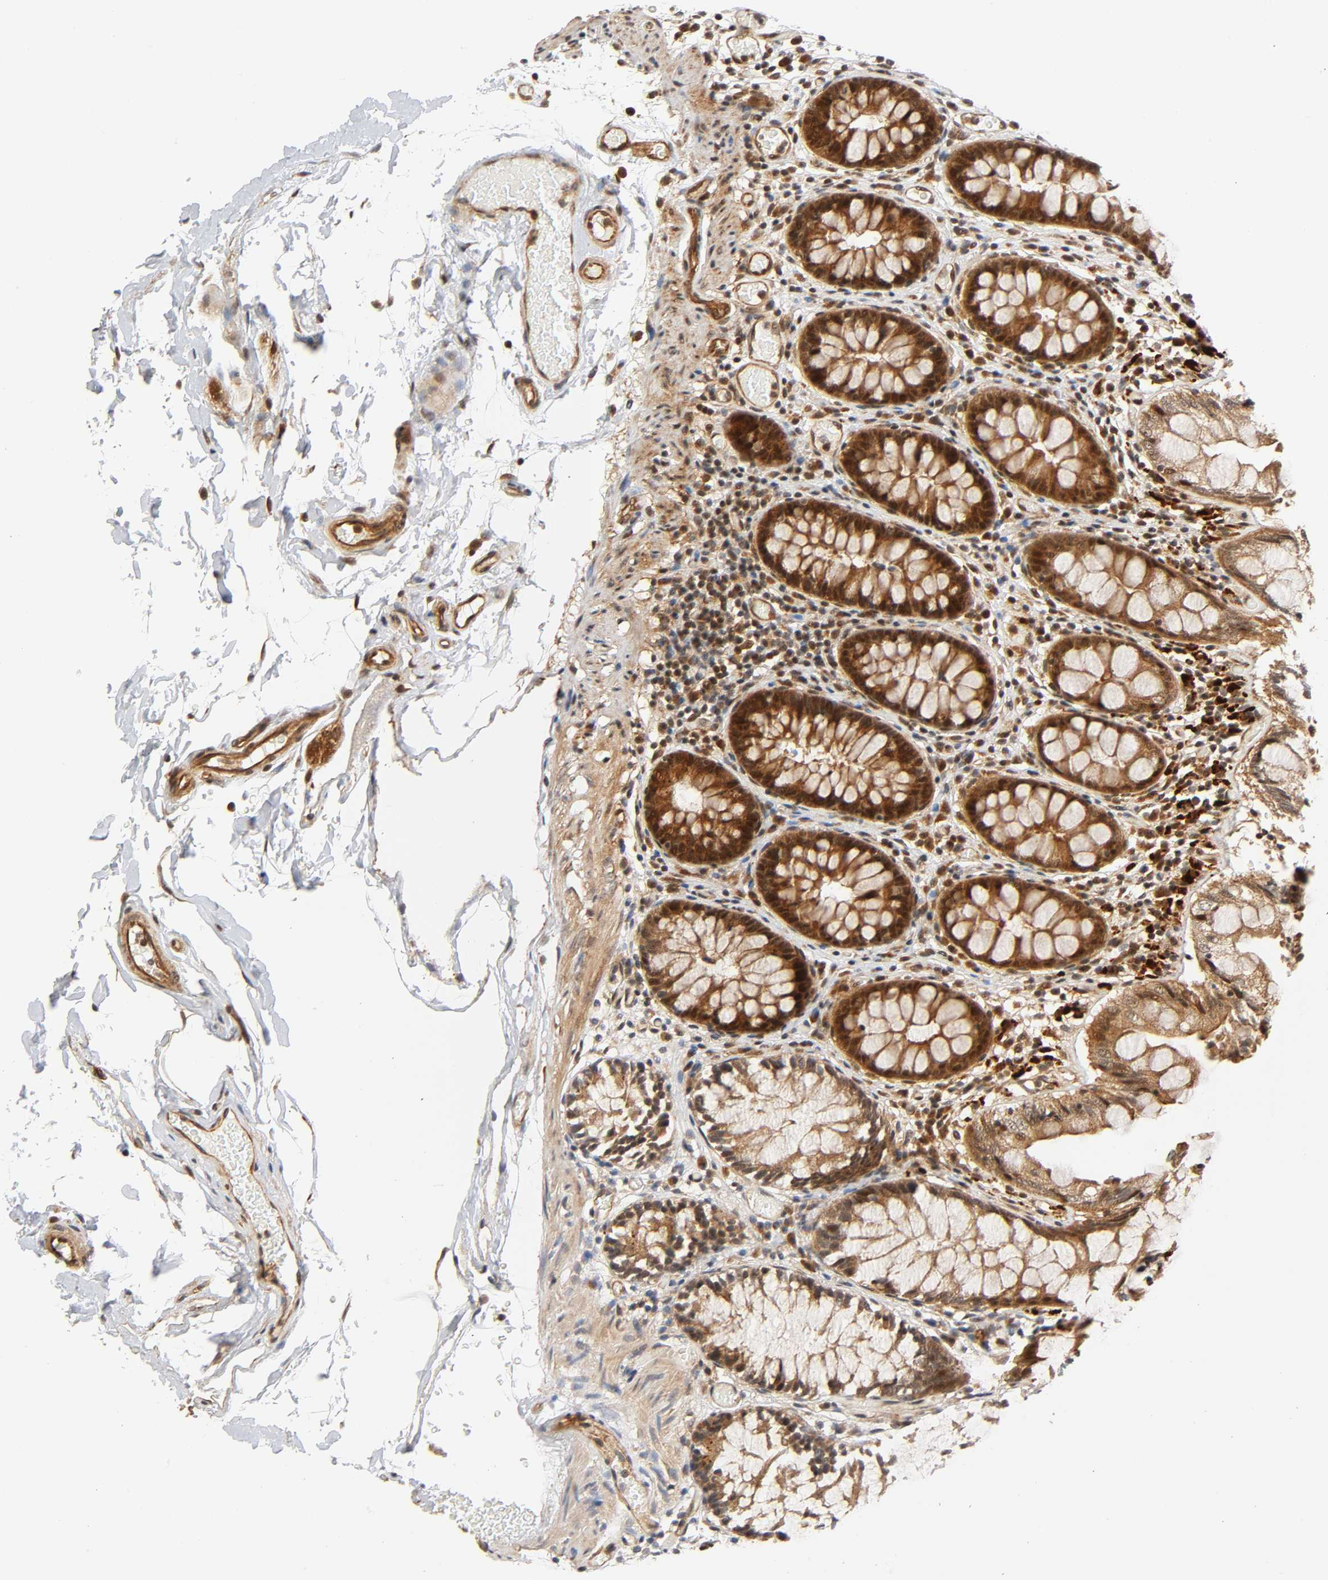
{"staining": {"intensity": "strong", "quantity": ">75%", "location": "cytoplasmic/membranous,nuclear"}, "tissue": "colon", "cell_type": "Endothelial cells", "image_type": "normal", "snomed": [{"axis": "morphology", "description": "Normal tissue, NOS"}, {"axis": "topography", "description": "Smooth muscle"}, {"axis": "topography", "description": "Colon"}], "caption": "Endothelial cells reveal high levels of strong cytoplasmic/membranous,nuclear staining in approximately >75% of cells in benign colon.", "gene": "IQCJ", "patient": {"sex": "male", "age": 67}}